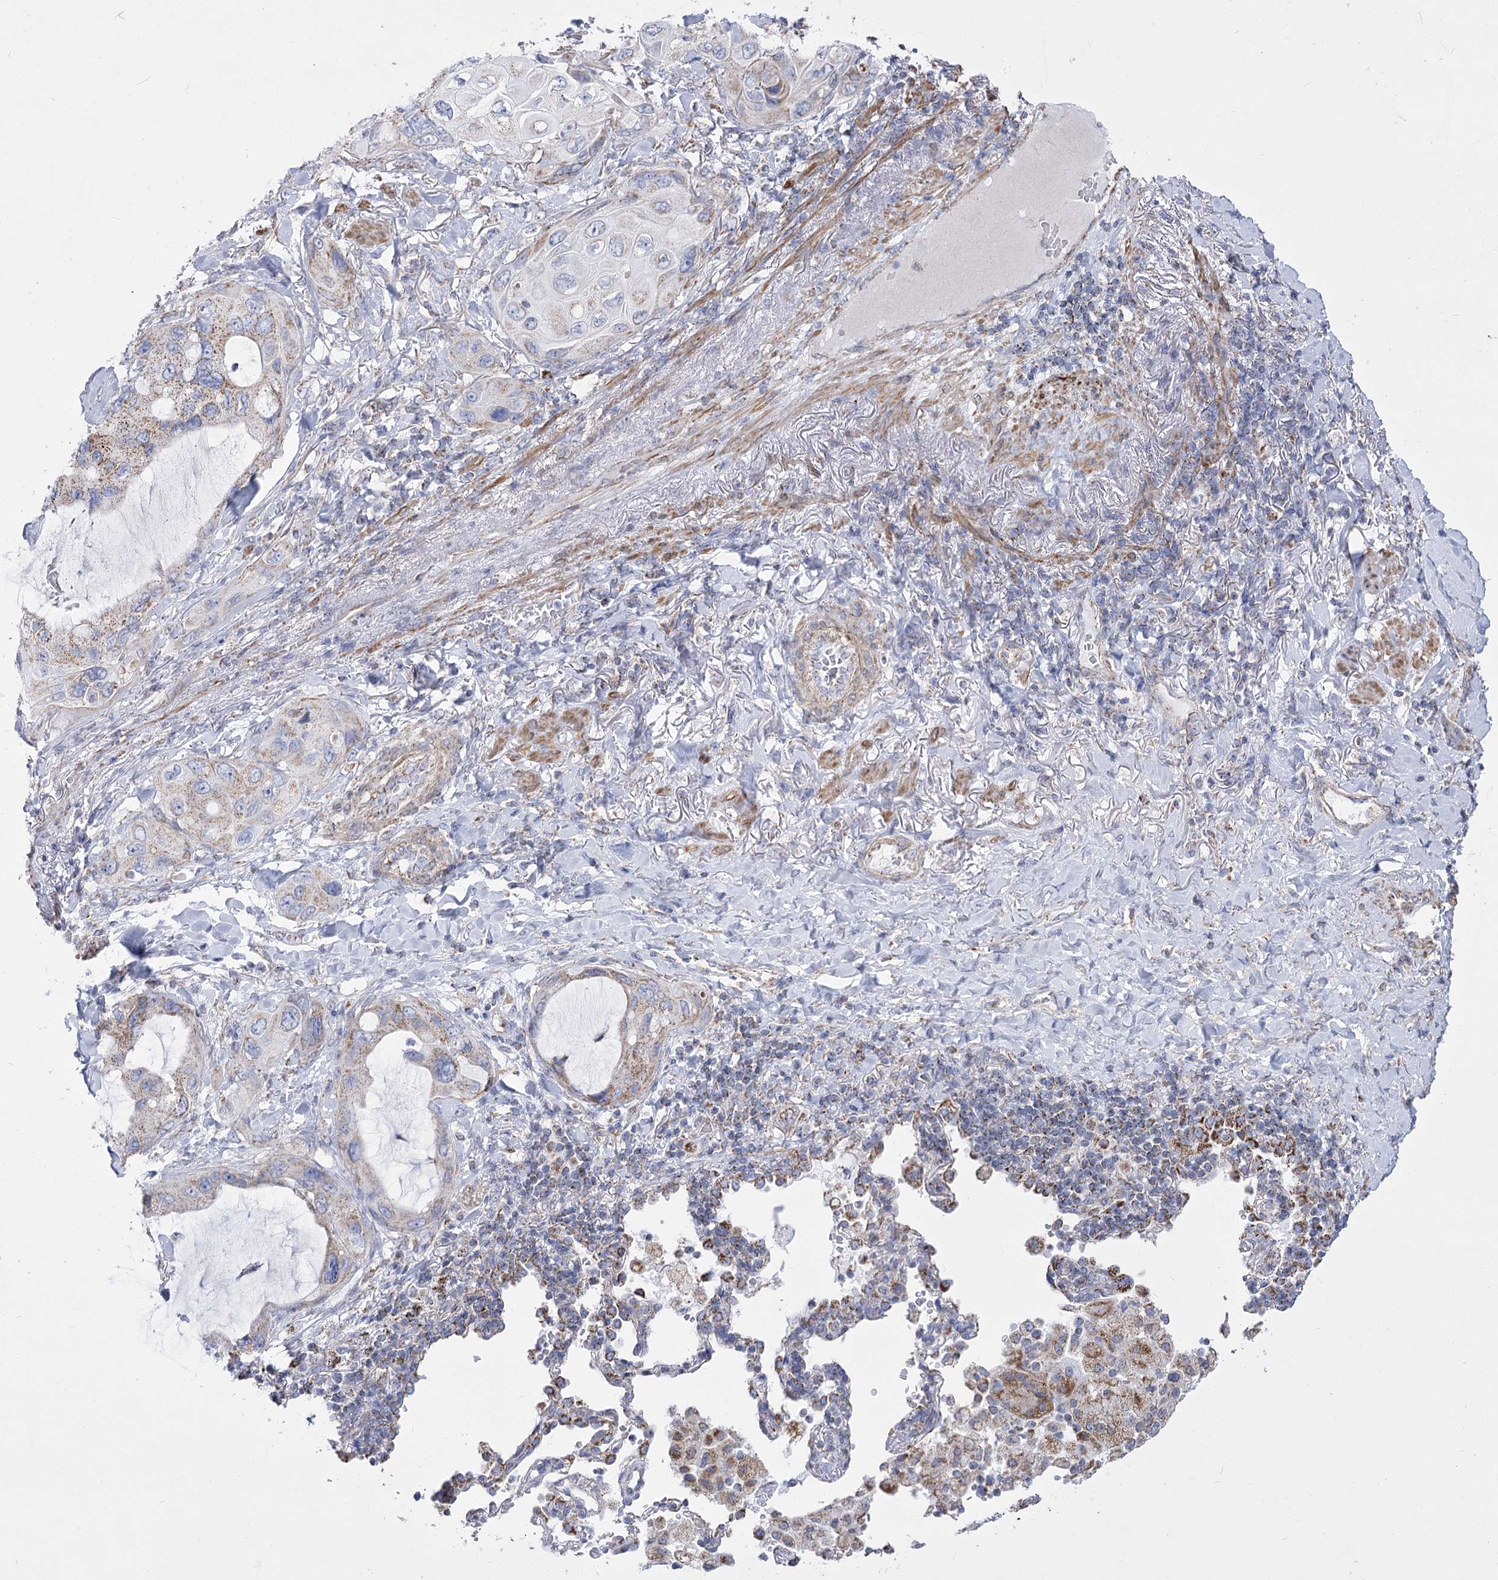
{"staining": {"intensity": "moderate", "quantity": "<25%", "location": "cytoplasmic/membranous"}, "tissue": "lung cancer", "cell_type": "Tumor cells", "image_type": "cancer", "snomed": [{"axis": "morphology", "description": "Squamous cell carcinoma, NOS"}, {"axis": "topography", "description": "Lung"}], "caption": "This histopathology image shows IHC staining of squamous cell carcinoma (lung), with low moderate cytoplasmic/membranous expression in approximately <25% of tumor cells.", "gene": "PDHB", "patient": {"sex": "female", "age": 73}}